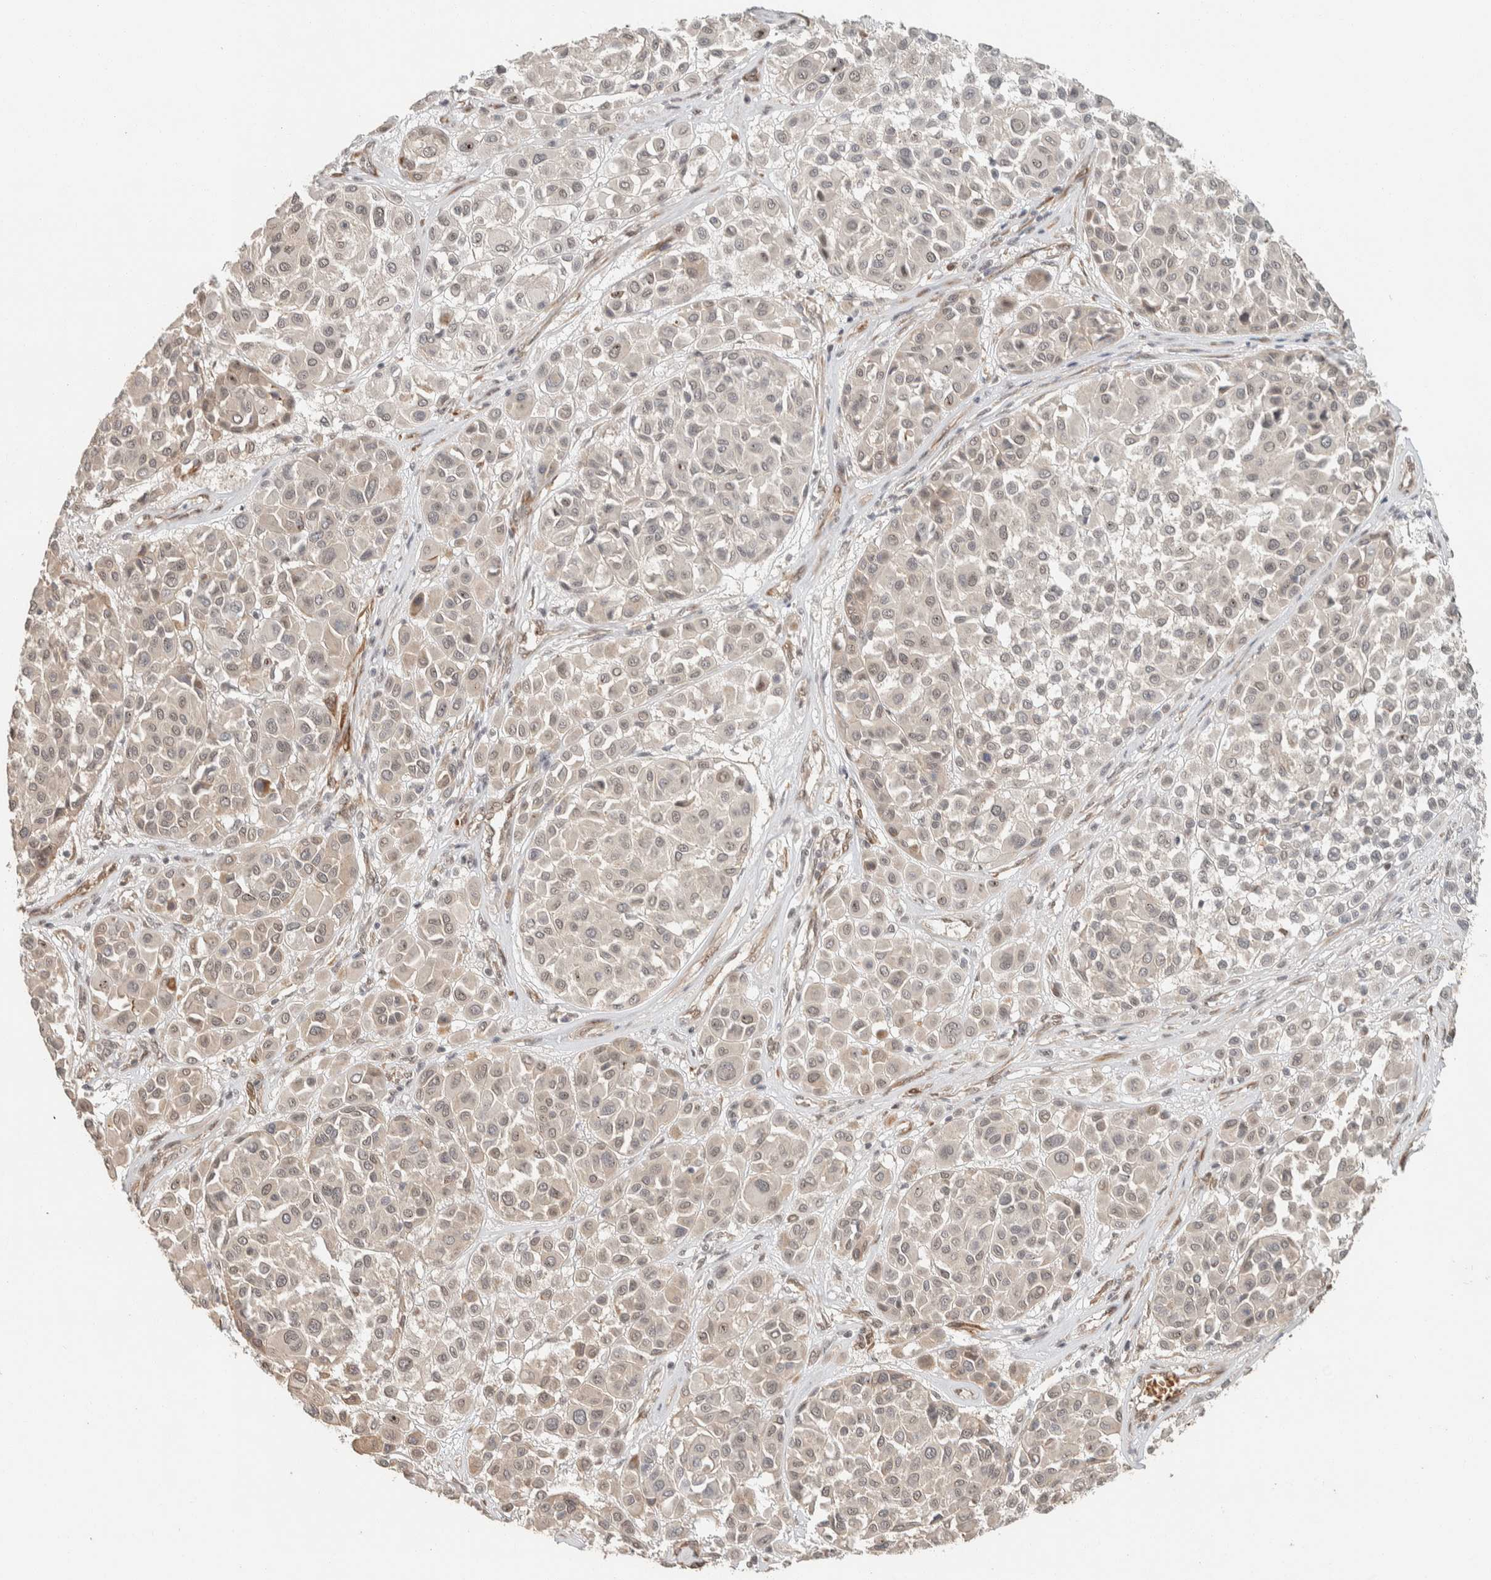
{"staining": {"intensity": "weak", "quantity": ">75%", "location": "nuclear"}, "tissue": "melanoma", "cell_type": "Tumor cells", "image_type": "cancer", "snomed": [{"axis": "morphology", "description": "Malignant melanoma, Metastatic site"}, {"axis": "topography", "description": "Soft tissue"}], "caption": "Protein staining demonstrates weak nuclear expression in approximately >75% of tumor cells in melanoma.", "gene": "ZBTB2", "patient": {"sex": "male", "age": 41}}